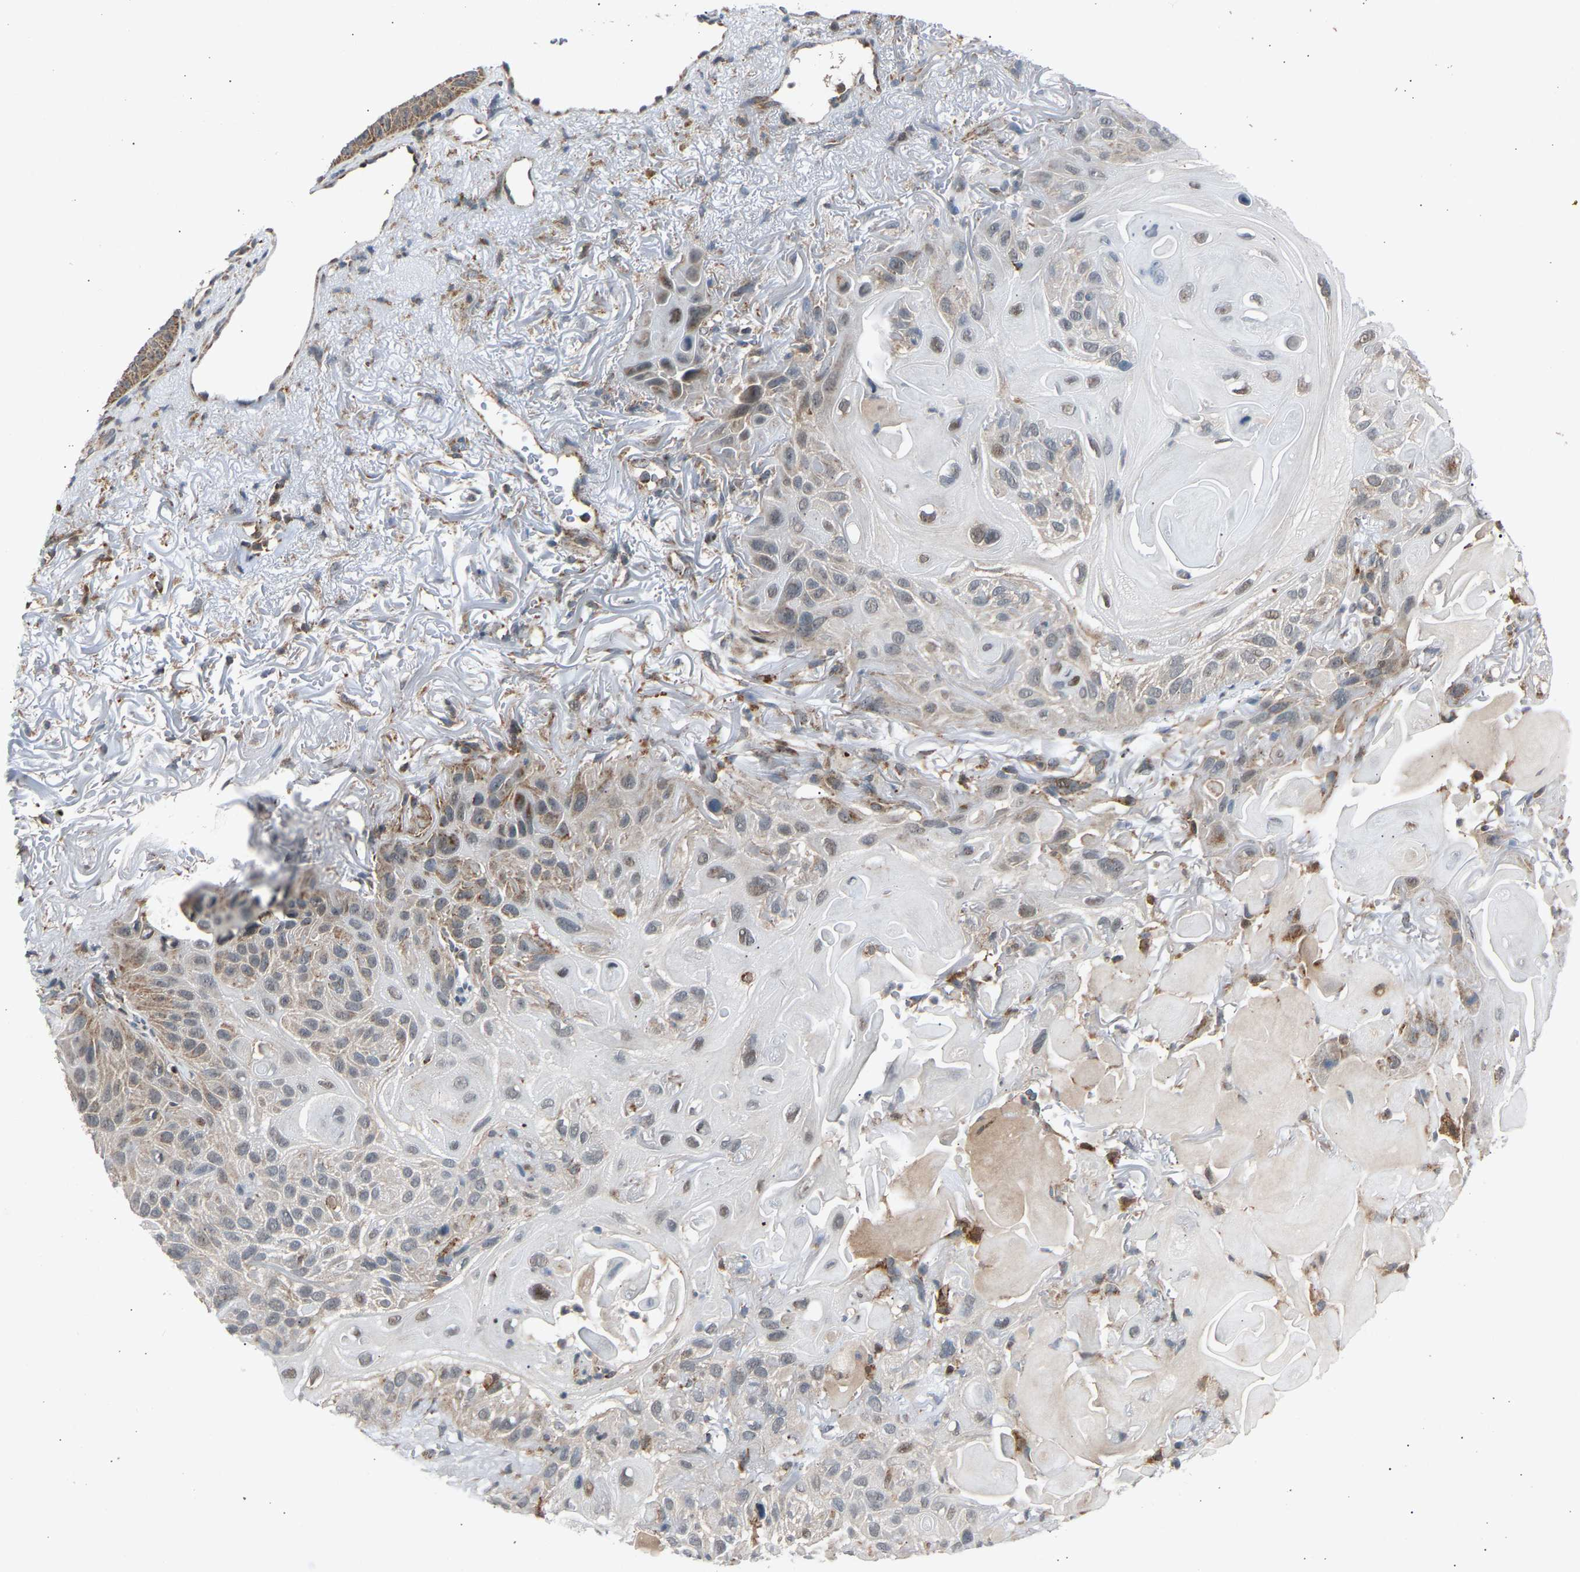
{"staining": {"intensity": "moderate", "quantity": "<25%", "location": "cytoplasmic/membranous"}, "tissue": "skin cancer", "cell_type": "Tumor cells", "image_type": "cancer", "snomed": [{"axis": "morphology", "description": "Squamous cell carcinoma, NOS"}, {"axis": "topography", "description": "Skin"}], "caption": "The photomicrograph reveals immunohistochemical staining of skin cancer (squamous cell carcinoma). There is moderate cytoplasmic/membranous positivity is present in approximately <25% of tumor cells. Nuclei are stained in blue.", "gene": "SLIRP", "patient": {"sex": "female", "age": 77}}